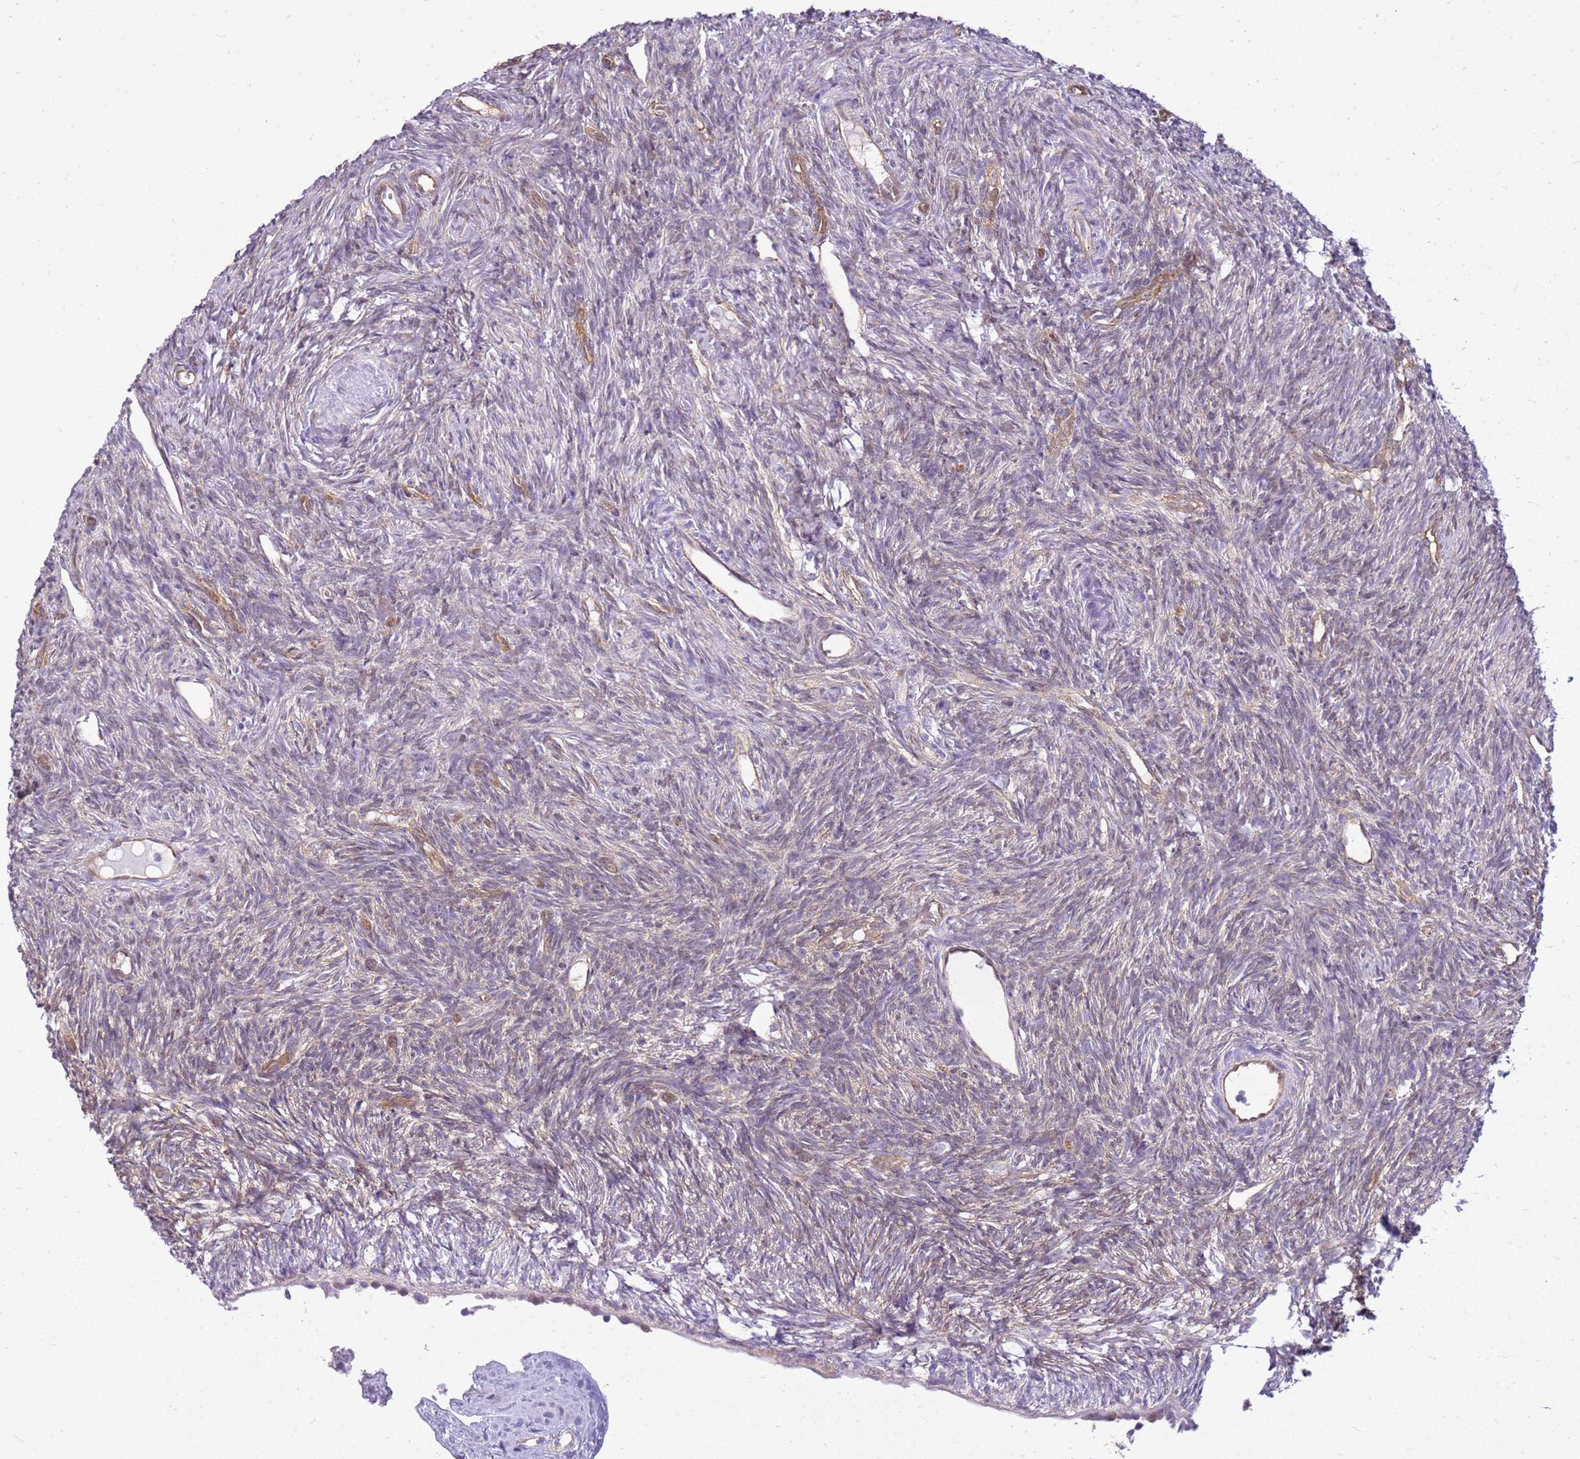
{"staining": {"intensity": "weak", "quantity": "<25%", "location": "cytoplasmic/membranous"}, "tissue": "ovary", "cell_type": "Ovarian stroma cells", "image_type": "normal", "snomed": [{"axis": "morphology", "description": "Normal tissue, NOS"}, {"axis": "topography", "description": "Ovary"}], "caption": "Immunohistochemical staining of normal ovary demonstrates no significant expression in ovarian stroma cells.", "gene": "YWHAE", "patient": {"sex": "female", "age": 51}}